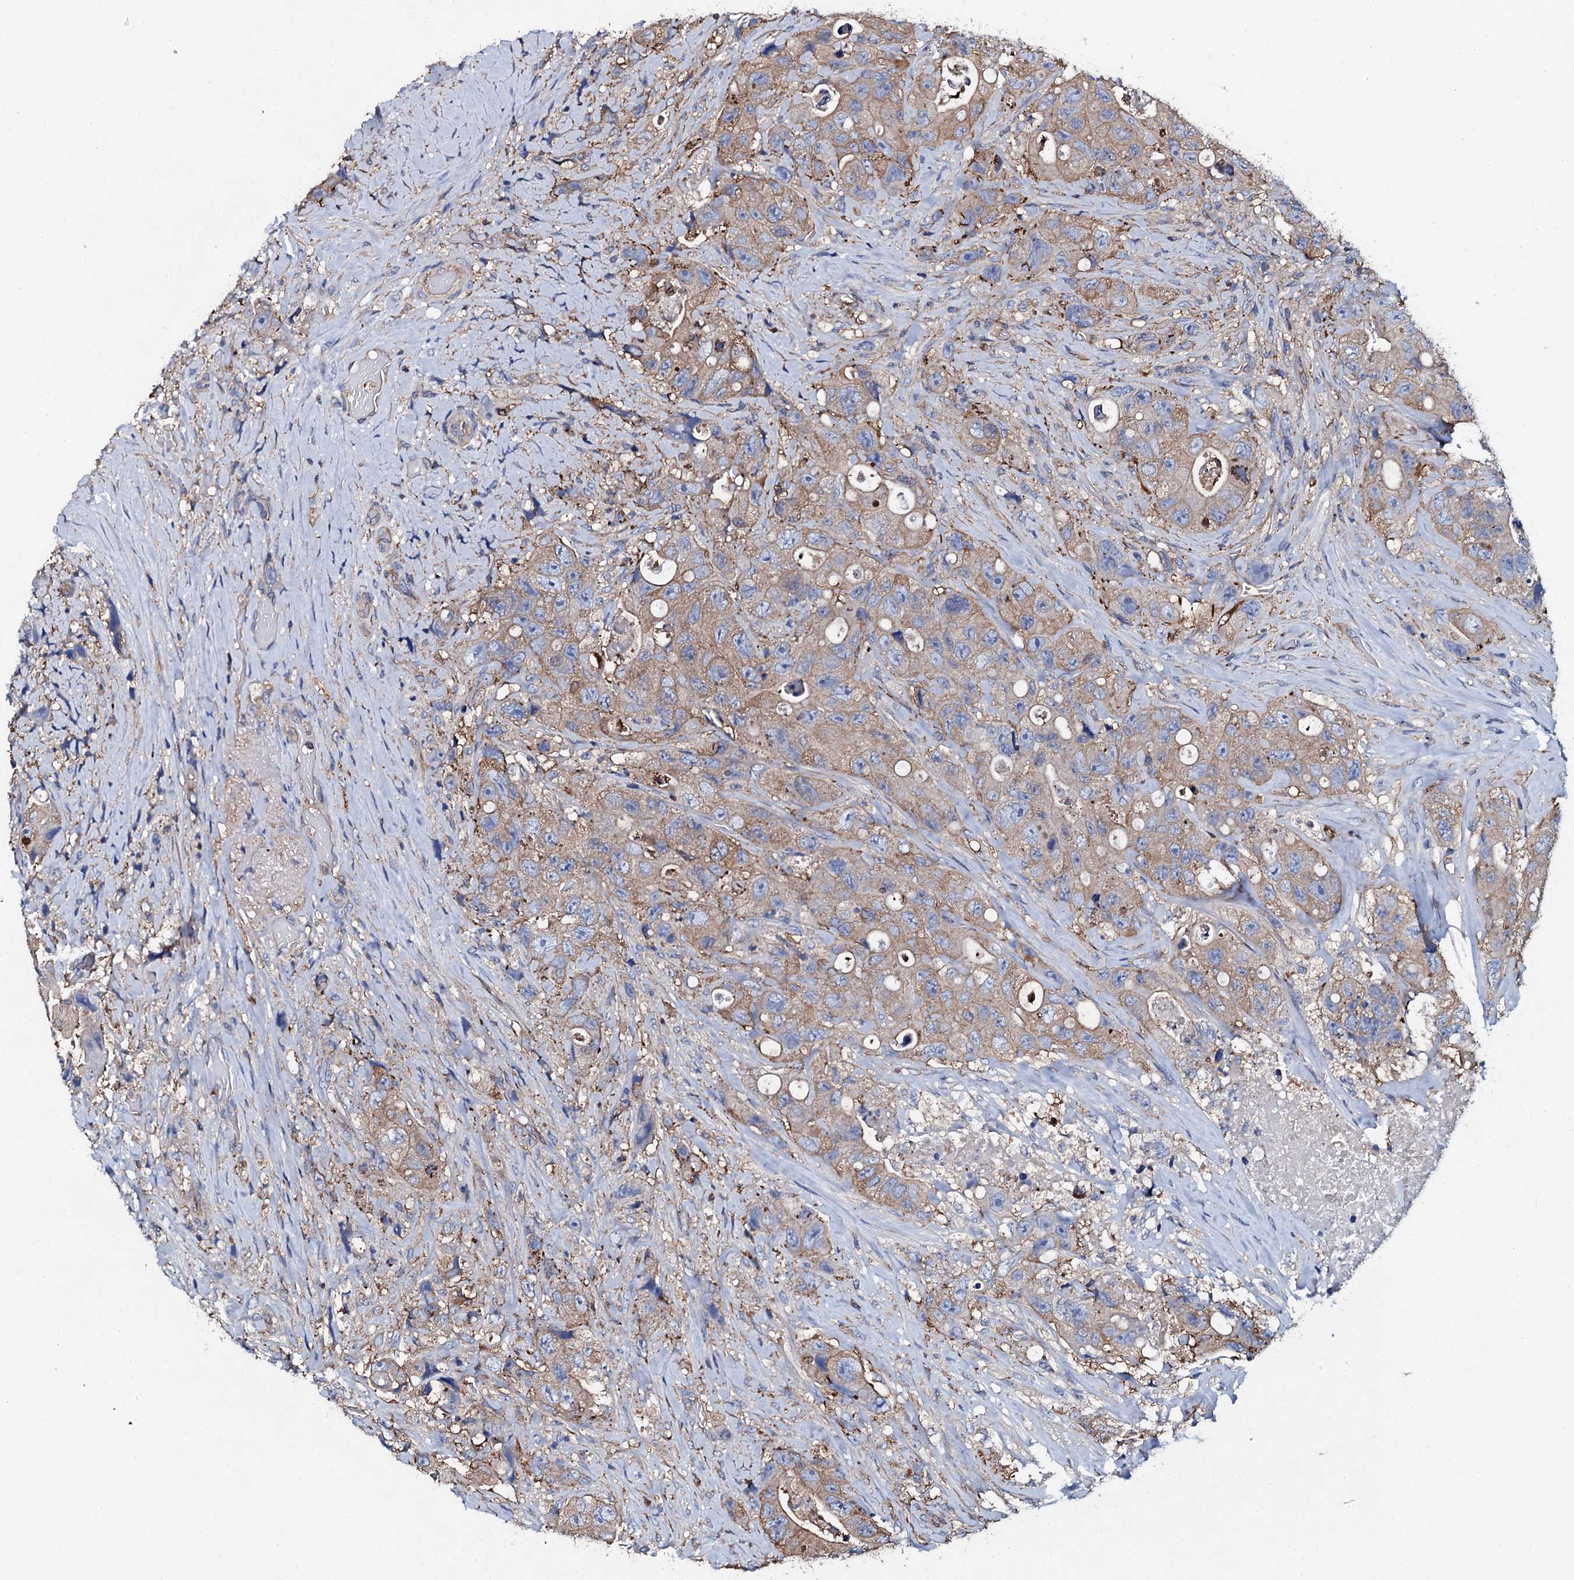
{"staining": {"intensity": "moderate", "quantity": "25%-75%", "location": "cytoplasmic/membranous"}, "tissue": "colorectal cancer", "cell_type": "Tumor cells", "image_type": "cancer", "snomed": [{"axis": "morphology", "description": "Adenocarcinoma, NOS"}, {"axis": "topography", "description": "Colon"}], "caption": "High-power microscopy captured an immunohistochemistry (IHC) image of colorectal cancer (adenocarcinoma), revealing moderate cytoplasmic/membranous positivity in approximately 25%-75% of tumor cells. (Brightfield microscopy of DAB IHC at high magnification).", "gene": "MS4A4E", "patient": {"sex": "female", "age": 46}}